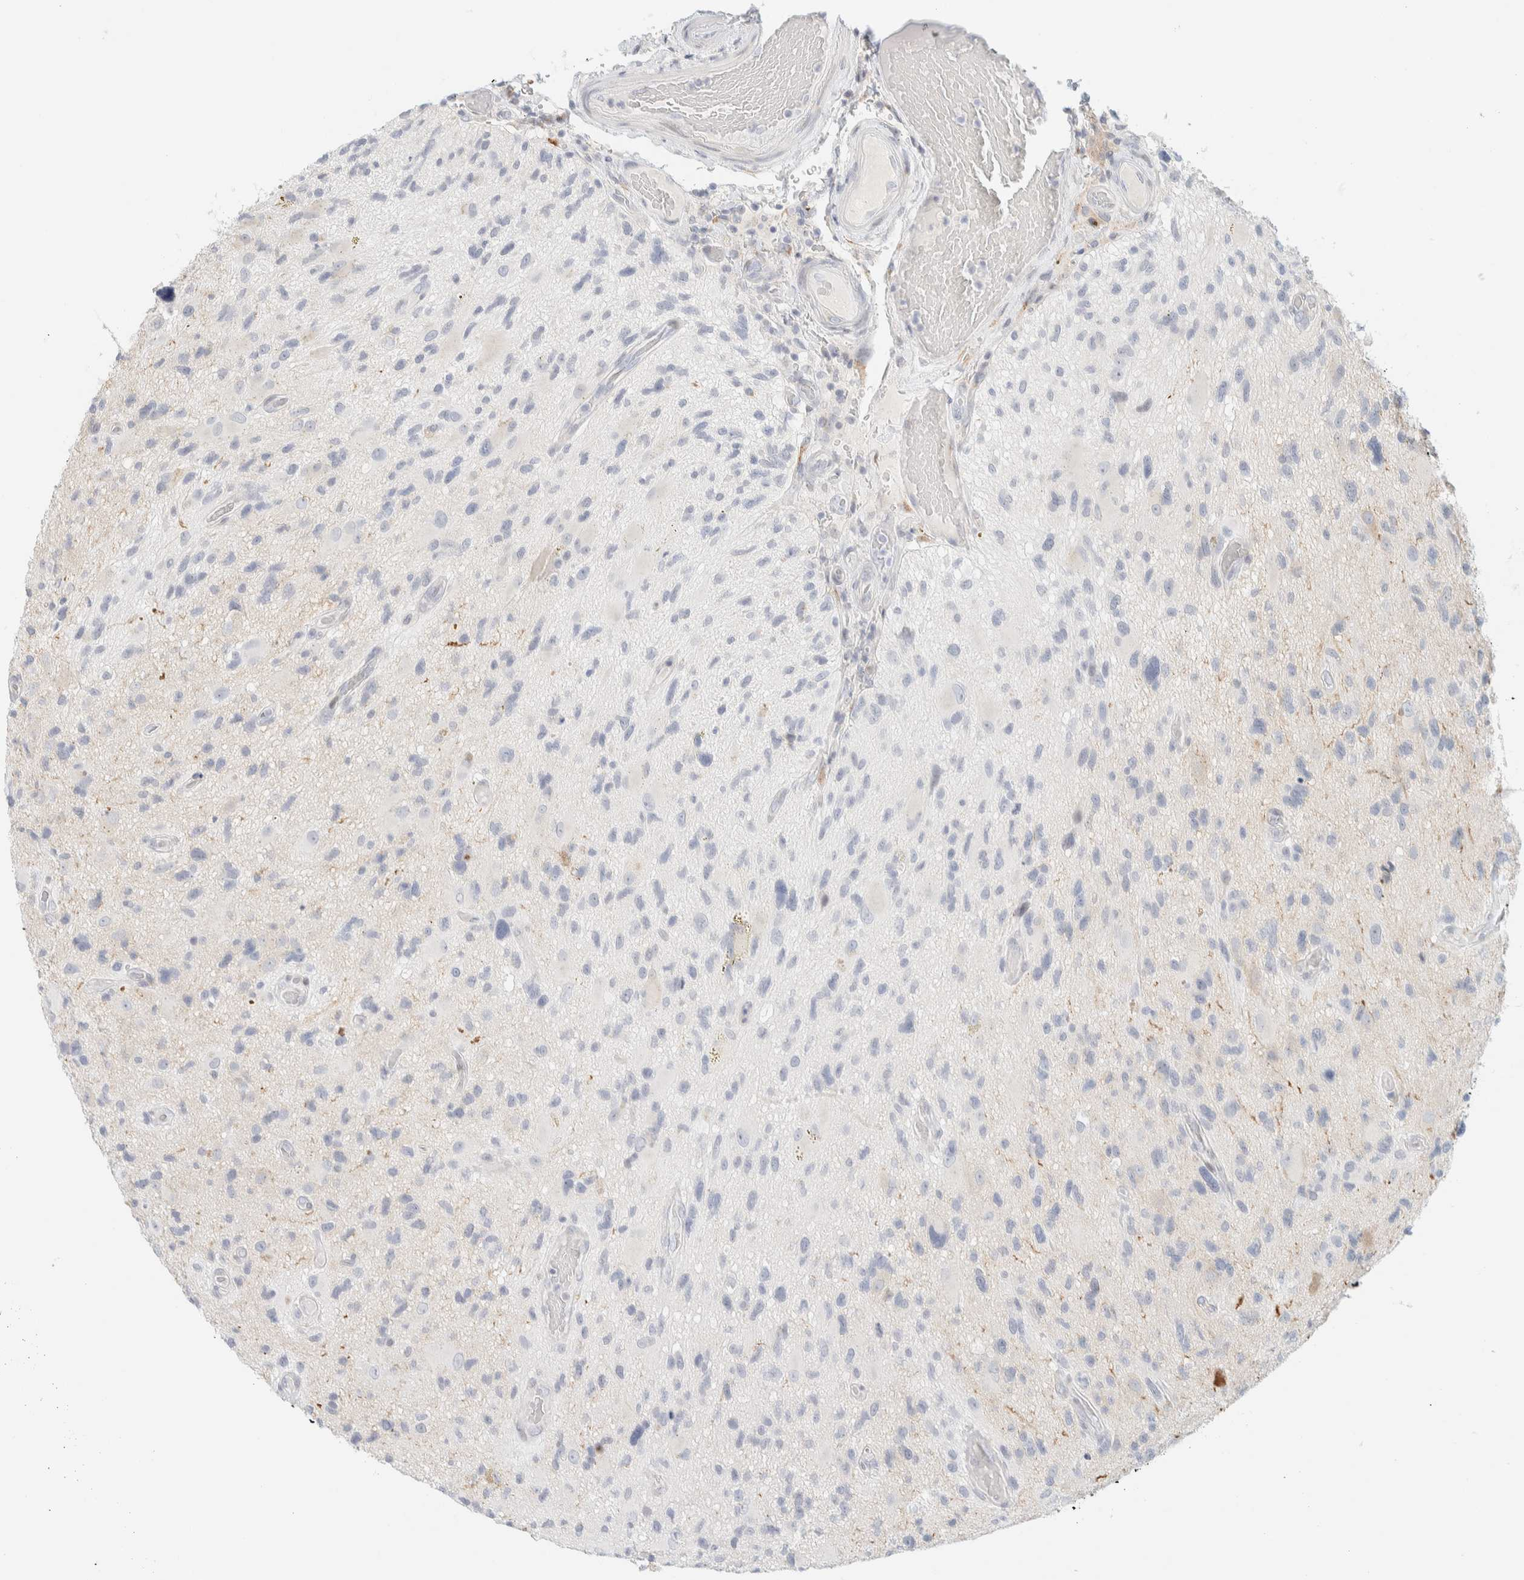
{"staining": {"intensity": "negative", "quantity": "none", "location": "none"}, "tissue": "glioma", "cell_type": "Tumor cells", "image_type": "cancer", "snomed": [{"axis": "morphology", "description": "Glioma, malignant, High grade"}, {"axis": "topography", "description": "Brain"}], "caption": "This is a image of immunohistochemistry staining of glioma, which shows no expression in tumor cells.", "gene": "SPNS3", "patient": {"sex": "male", "age": 33}}